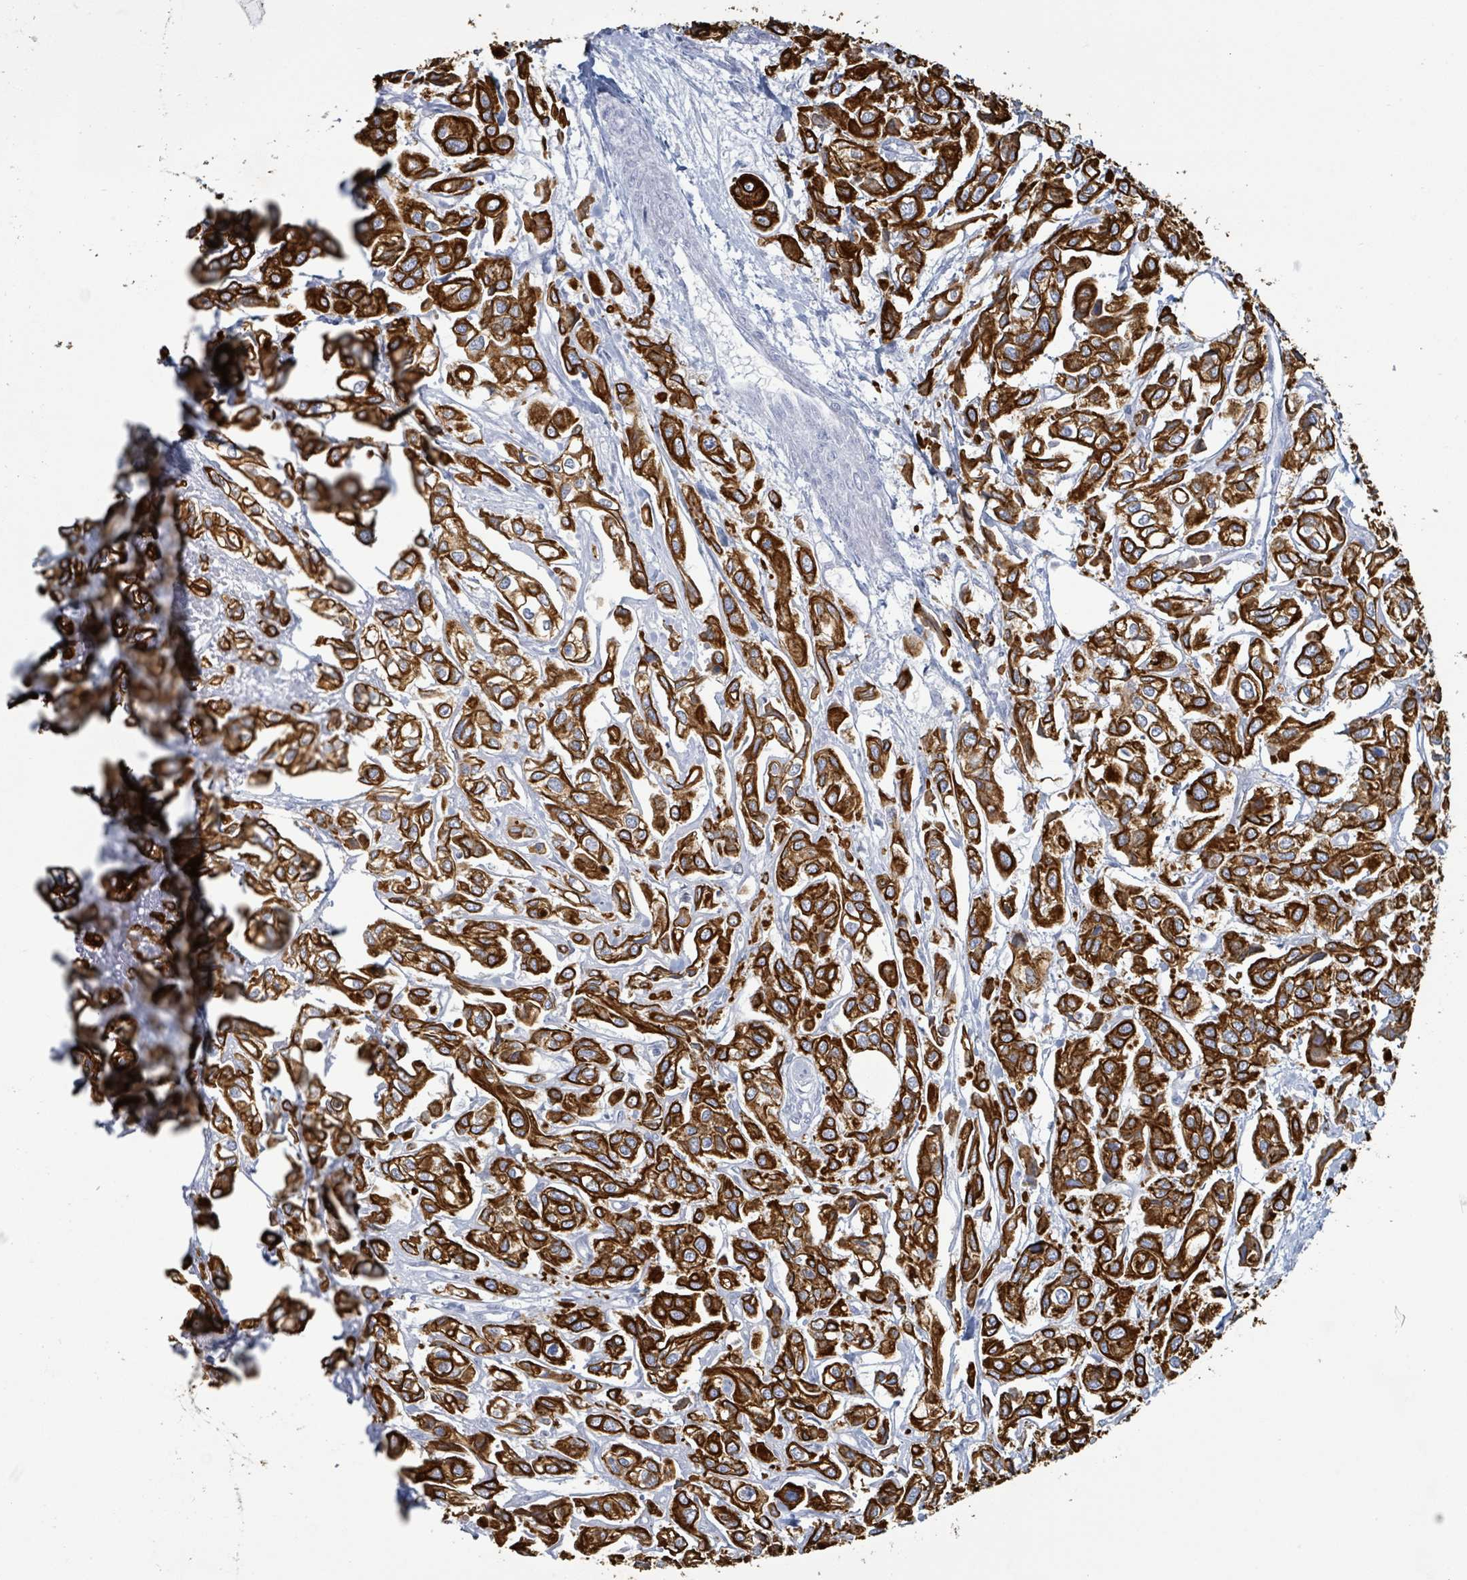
{"staining": {"intensity": "strong", "quantity": ">75%", "location": "cytoplasmic/membranous"}, "tissue": "urothelial cancer", "cell_type": "Tumor cells", "image_type": "cancer", "snomed": [{"axis": "morphology", "description": "Urothelial carcinoma, High grade"}, {"axis": "topography", "description": "Urinary bladder"}], "caption": "Immunohistochemical staining of urothelial carcinoma (high-grade) reveals high levels of strong cytoplasmic/membranous expression in about >75% of tumor cells. The protein is shown in brown color, while the nuclei are stained blue.", "gene": "KRT8", "patient": {"sex": "male", "age": 67}}